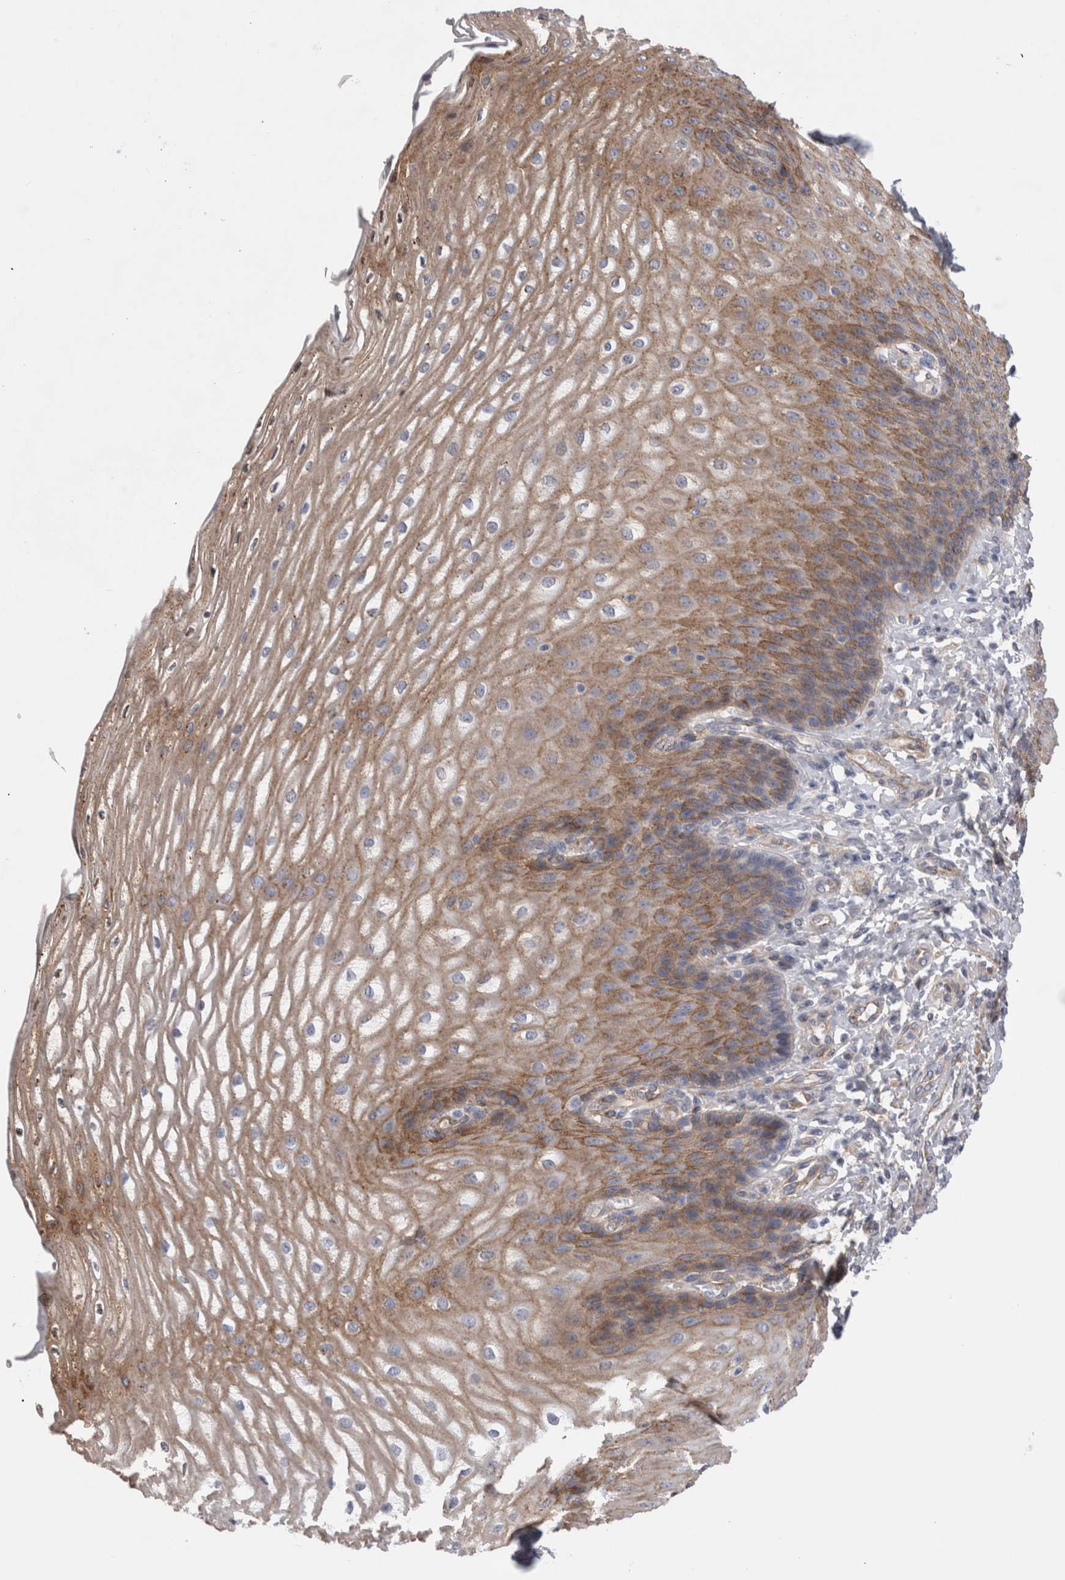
{"staining": {"intensity": "moderate", "quantity": ">75%", "location": "cytoplasmic/membranous"}, "tissue": "esophagus", "cell_type": "Squamous epithelial cells", "image_type": "normal", "snomed": [{"axis": "morphology", "description": "Normal tissue, NOS"}, {"axis": "topography", "description": "Esophagus"}], "caption": "Immunohistochemistry (DAB (3,3'-diaminobenzidine)) staining of unremarkable esophagus displays moderate cytoplasmic/membranous protein staining in approximately >75% of squamous epithelial cells.", "gene": "ATXN3L", "patient": {"sex": "male", "age": 54}}